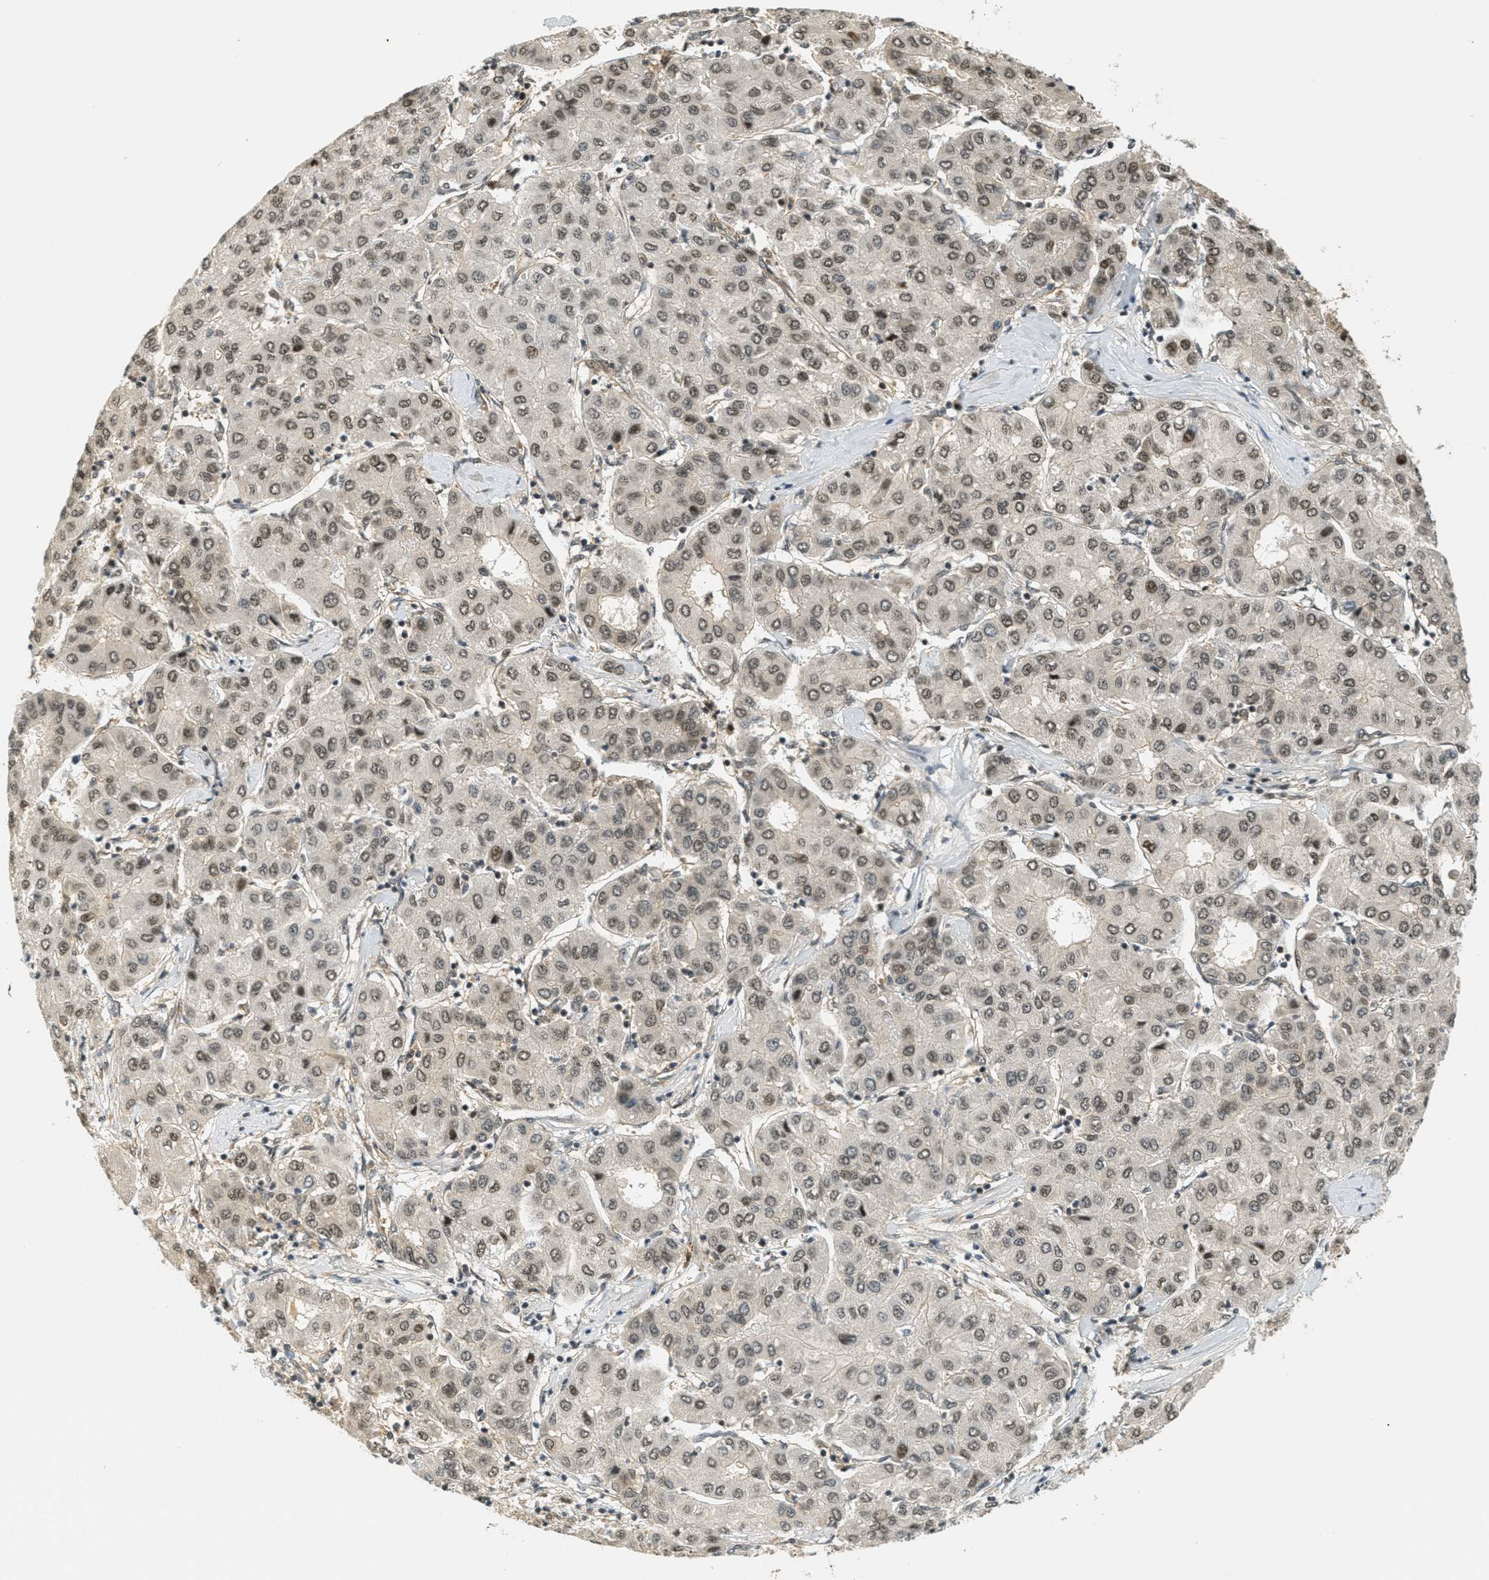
{"staining": {"intensity": "moderate", "quantity": ">75%", "location": "cytoplasmic/membranous,nuclear"}, "tissue": "liver cancer", "cell_type": "Tumor cells", "image_type": "cancer", "snomed": [{"axis": "morphology", "description": "Carcinoma, Hepatocellular, NOS"}, {"axis": "topography", "description": "Liver"}], "caption": "Immunohistochemical staining of human liver cancer (hepatocellular carcinoma) demonstrates moderate cytoplasmic/membranous and nuclear protein expression in approximately >75% of tumor cells.", "gene": "FOXM1", "patient": {"sex": "male", "age": 65}}